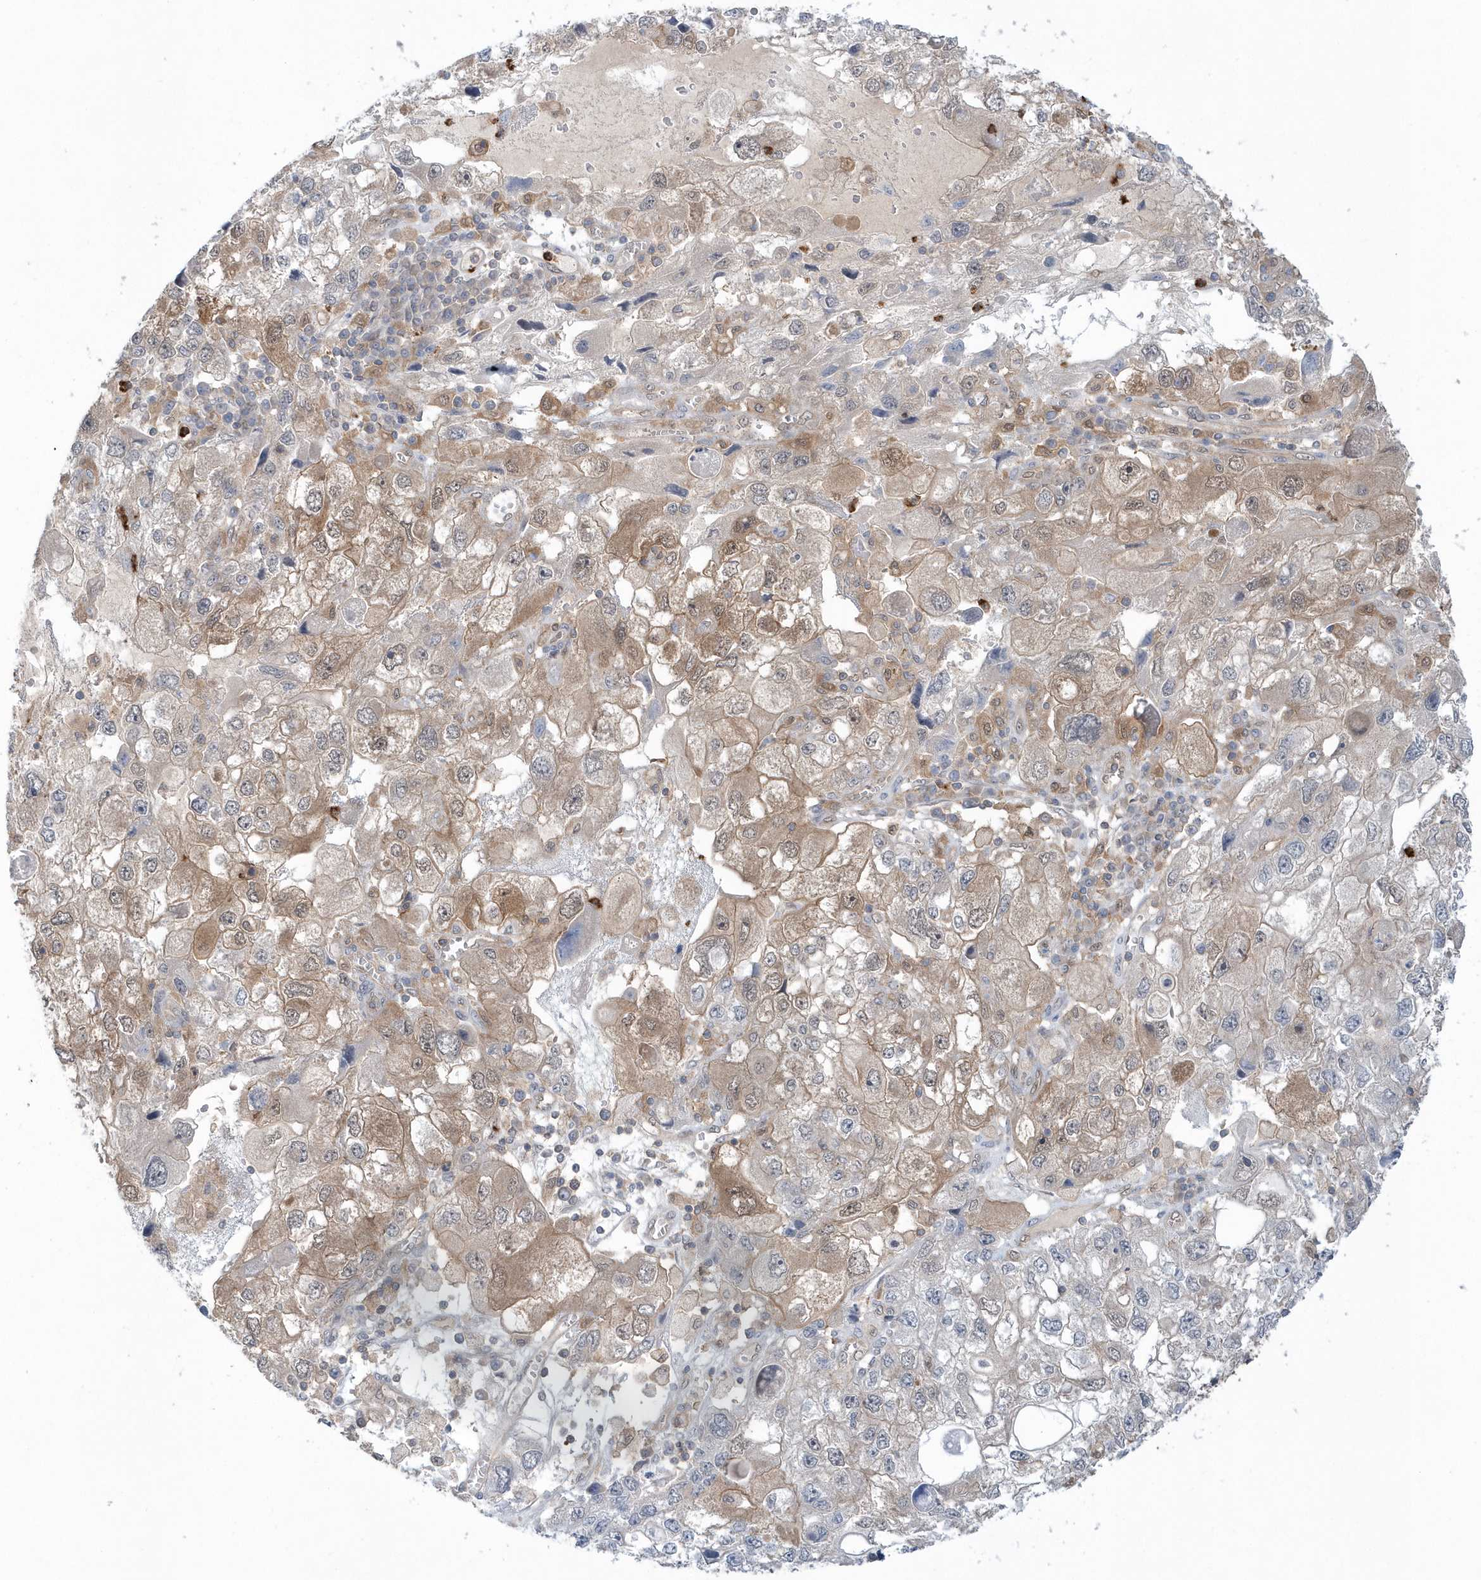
{"staining": {"intensity": "moderate", "quantity": "<25%", "location": "cytoplasmic/membranous,nuclear"}, "tissue": "endometrial cancer", "cell_type": "Tumor cells", "image_type": "cancer", "snomed": [{"axis": "morphology", "description": "Adenocarcinoma, NOS"}, {"axis": "topography", "description": "Endometrium"}], "caption": "Immunohistochemistry (IHC) of human endometrial cancer (adenocarcinoma) exhibits low levels of moderate cytoplasmic/membranous and nuclear staining in approximately <25% of tumor cells. The staining is performed using DAB brown chromogen to label protein expression. The nuclei are counter-stained blue using hematoxylin.", "gene": "RNF7", "patient": {"sex": "female", "age": 49}}